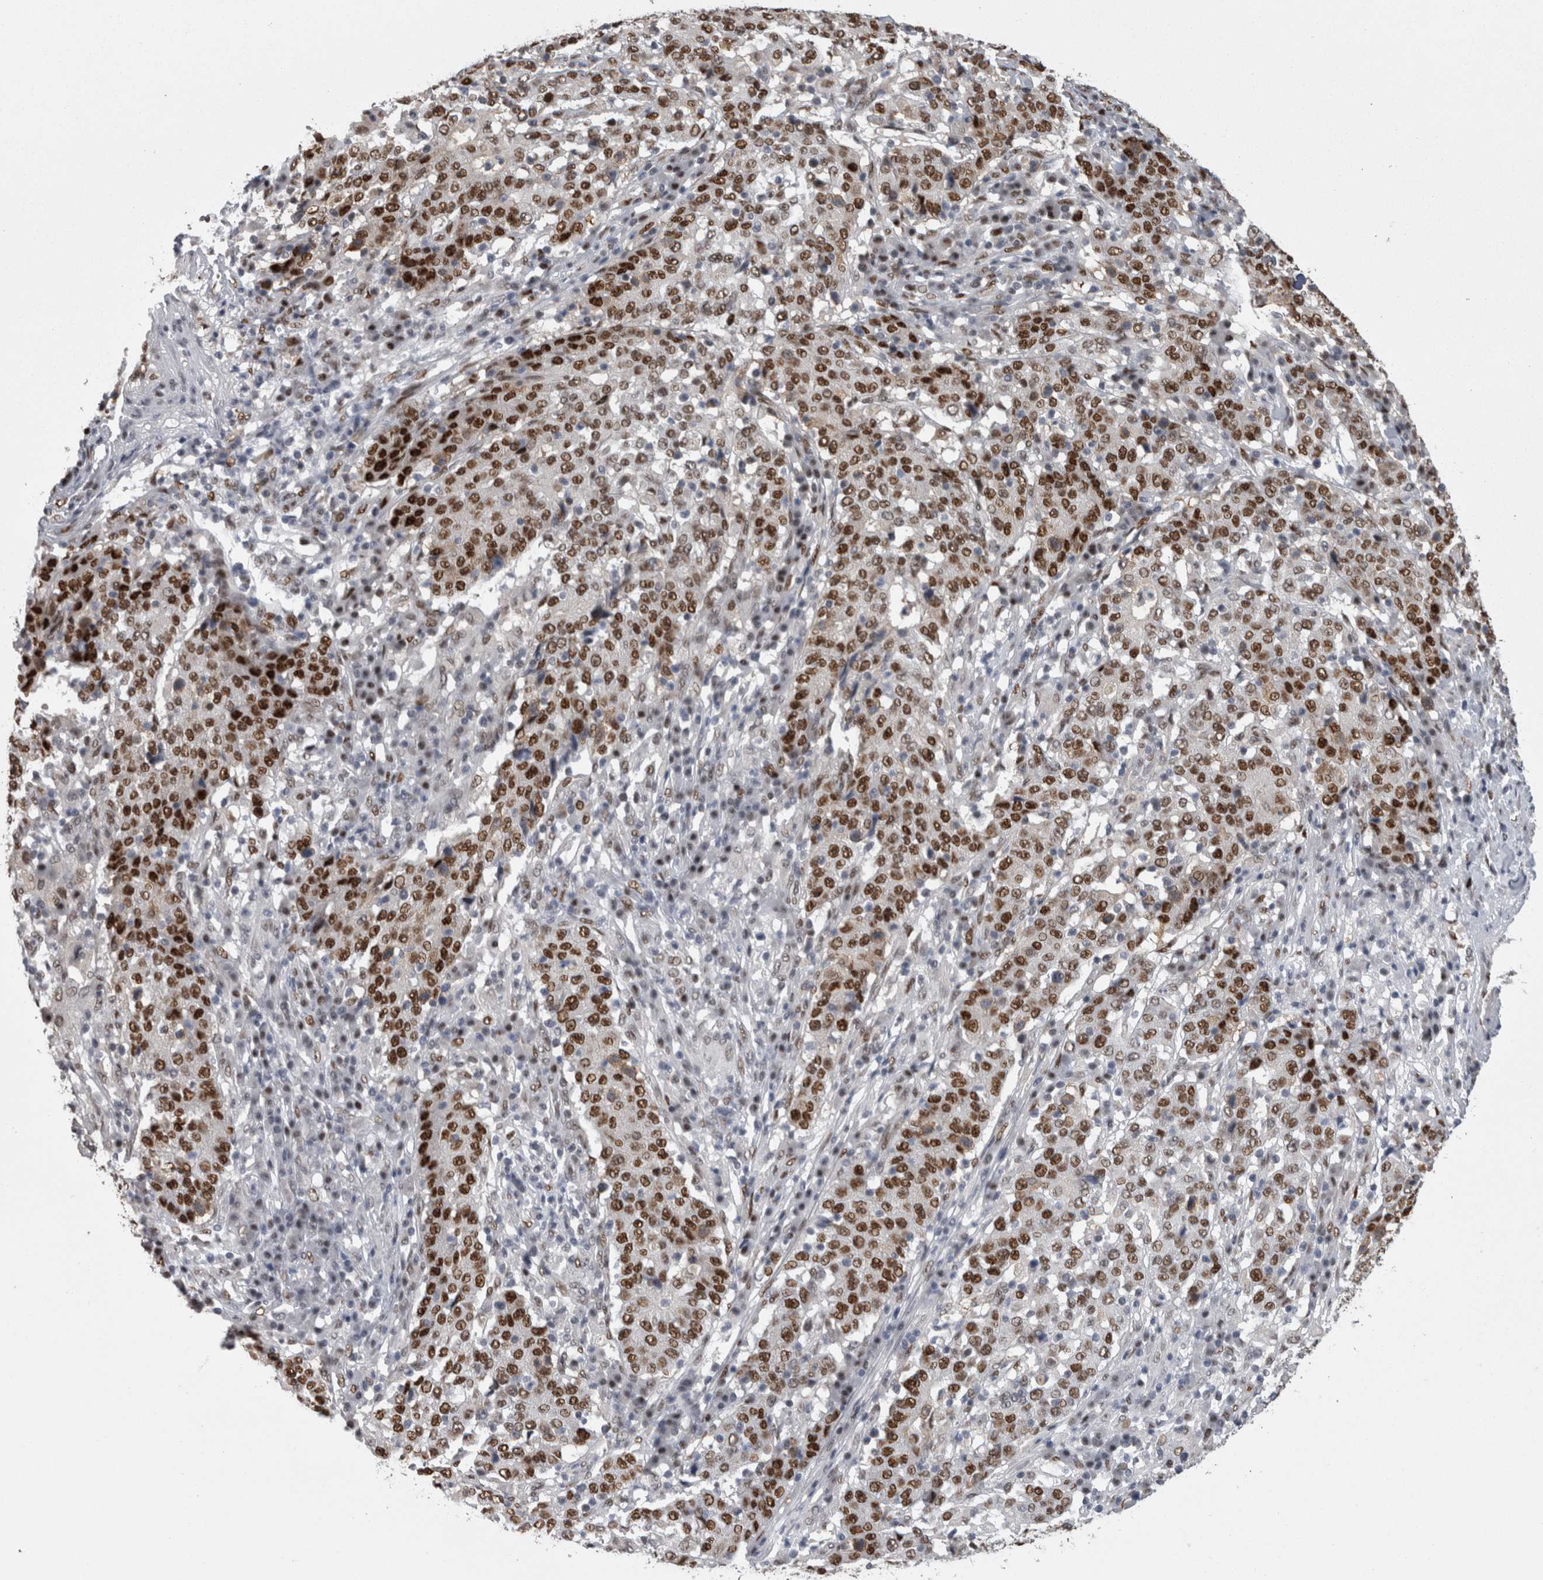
{"staining": {"intensity": "strong", "quantity": ">75%", "location": "nuclear"}, "tissue": "stomach cancer", "cell_type": "Tumor cells", "image_type": "cancer", "snomed": [{"axis": "morphology", "description": "Adenocarcinoma, NOS"}, {"axis": "topography", "description": "Stomach"}], "caption": "A micrograph showing strong nuclear staining in approximately >75% of tumor cells in stomach adenocarcinoma, as visualized by brown immunohistochemical staining.", "gene": "C1orf54", "patient": {"sex": "male", "age": 59}}